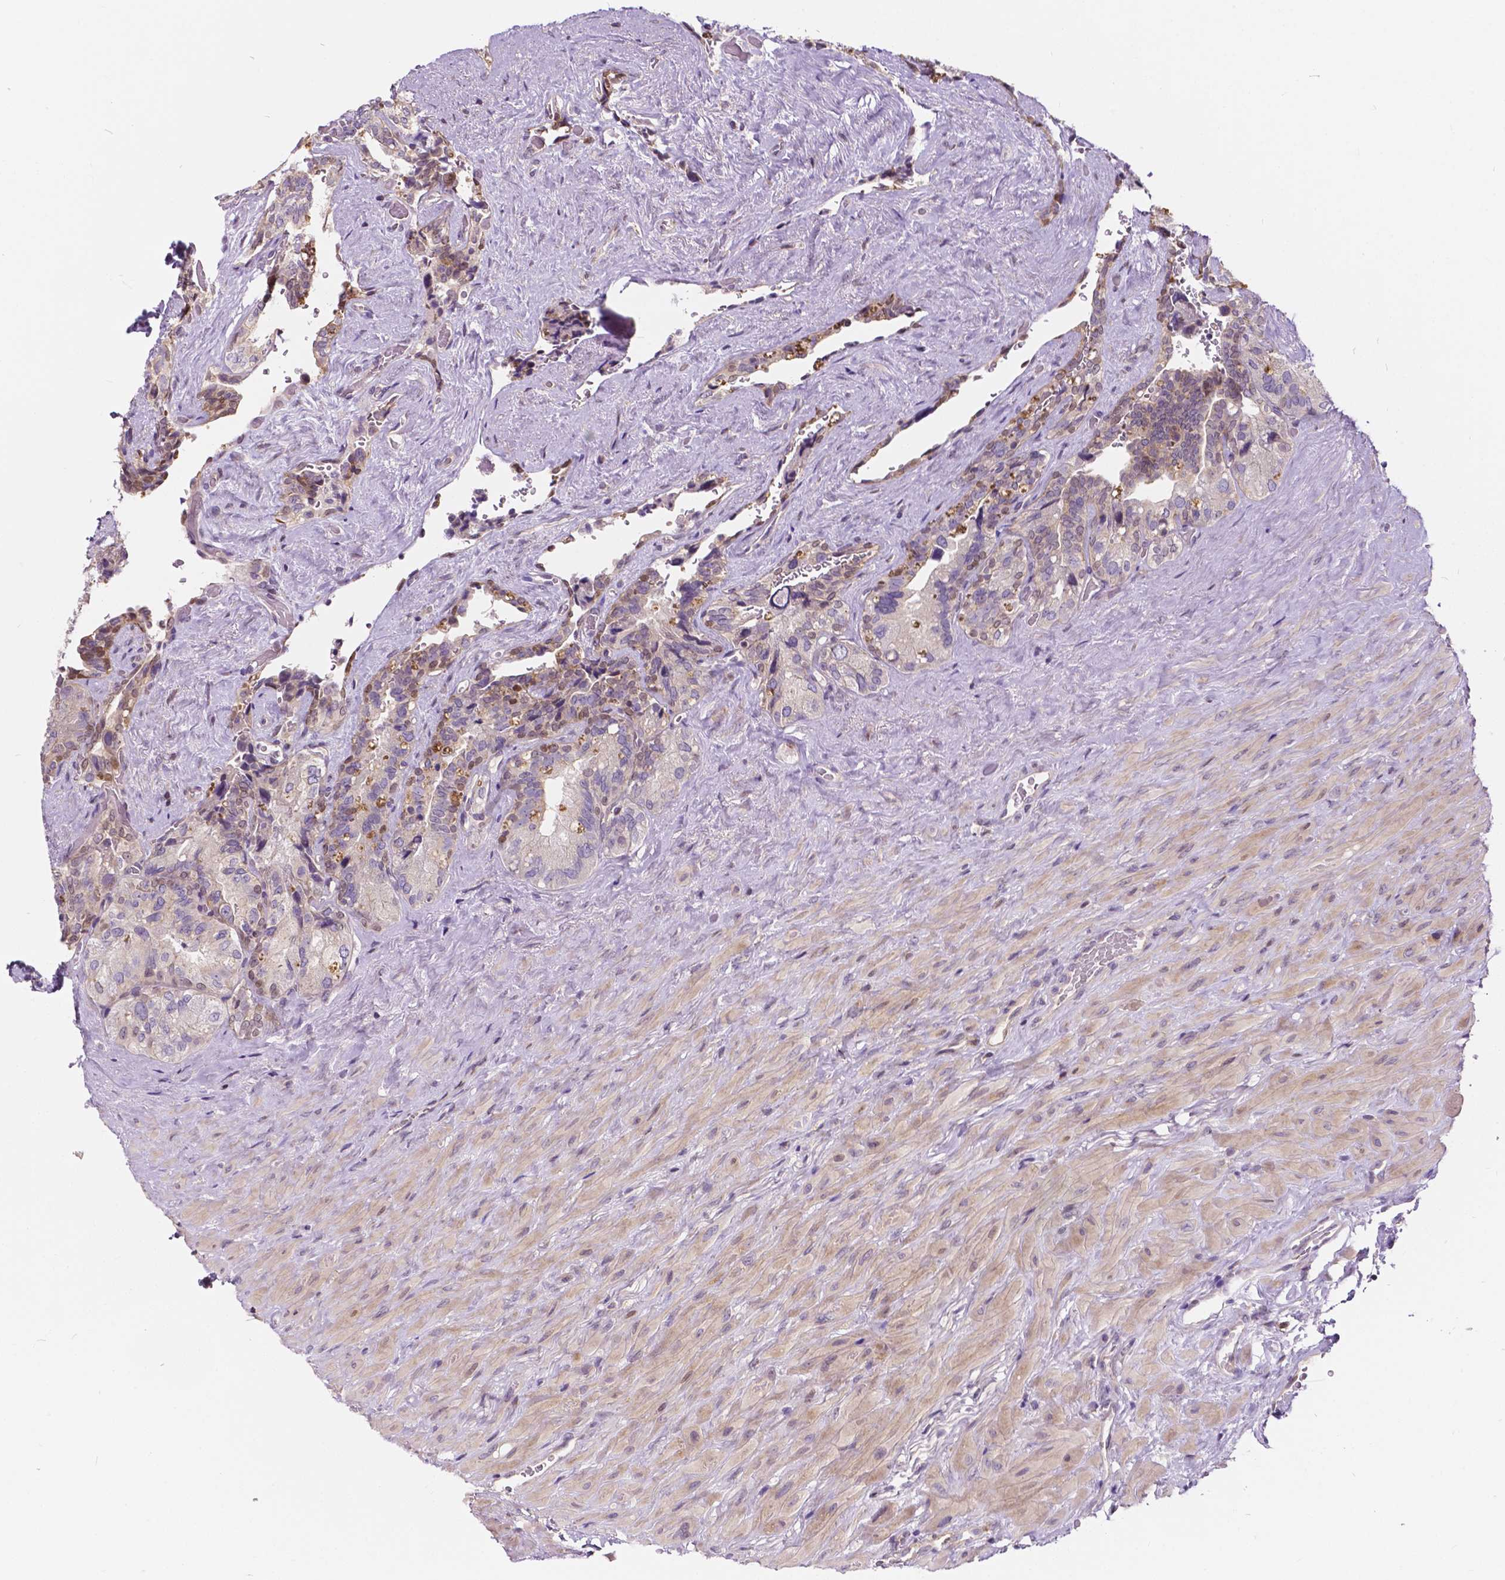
{"staining": {"intensity": "negative", "quantity": "none", "location": "none"}, "tissue": "seminal vesicle", "cell_type": "Glandular cells", "image_type": "normal", "snomed": [{"axis": "morphology", "description": "Normal tissue, NOS"}, {"axis": "topography", "description": "Seminal veicle"}], "caption": "This is an IHC micrograph of unremarkable human seminal vesicle. There is no expression in glandular cells.", "gene": "INPP5E", "patient": {"sex": "male", "age": 69}}